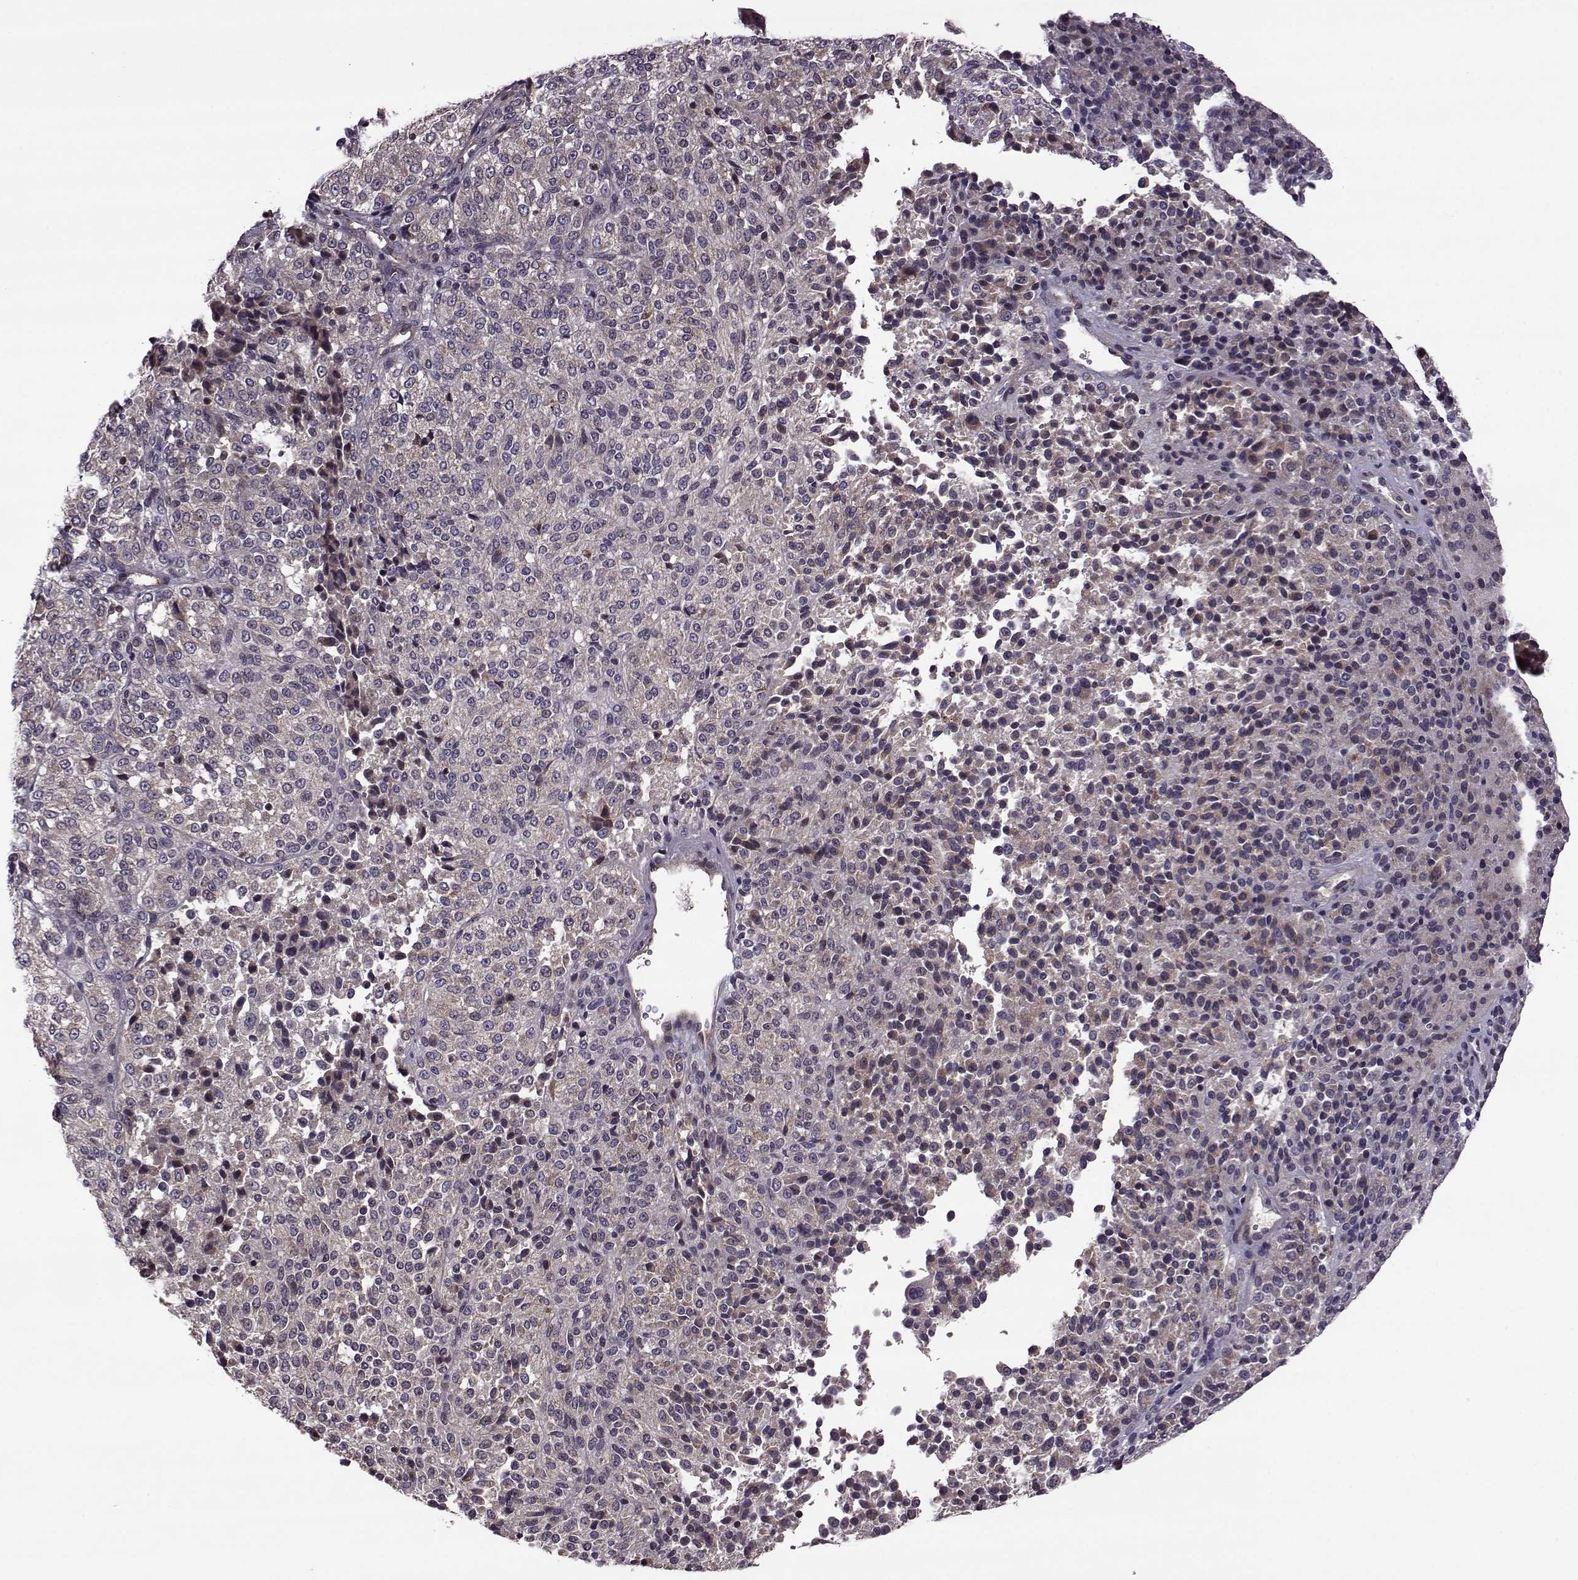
{"staining": {"intensity": "negative", "quantity": "none", "location": "none"}, "tissue": "melanoma", "cell_type": "Tumor cells", "image_type": "cancer", "snomed": [{"axis": "morphology", "description": "Malignant melanoma, Metastatic site"}, {"axis": "topography", "description": "Brain"}], "caption": "DAB (3,3'-diaminobenzidine) immunohistochemical staining of melanoma demonstrates no significant positivity in tumor cells.", "gene": "TRMU", "patient": {"sex": "female", "age": 56}}